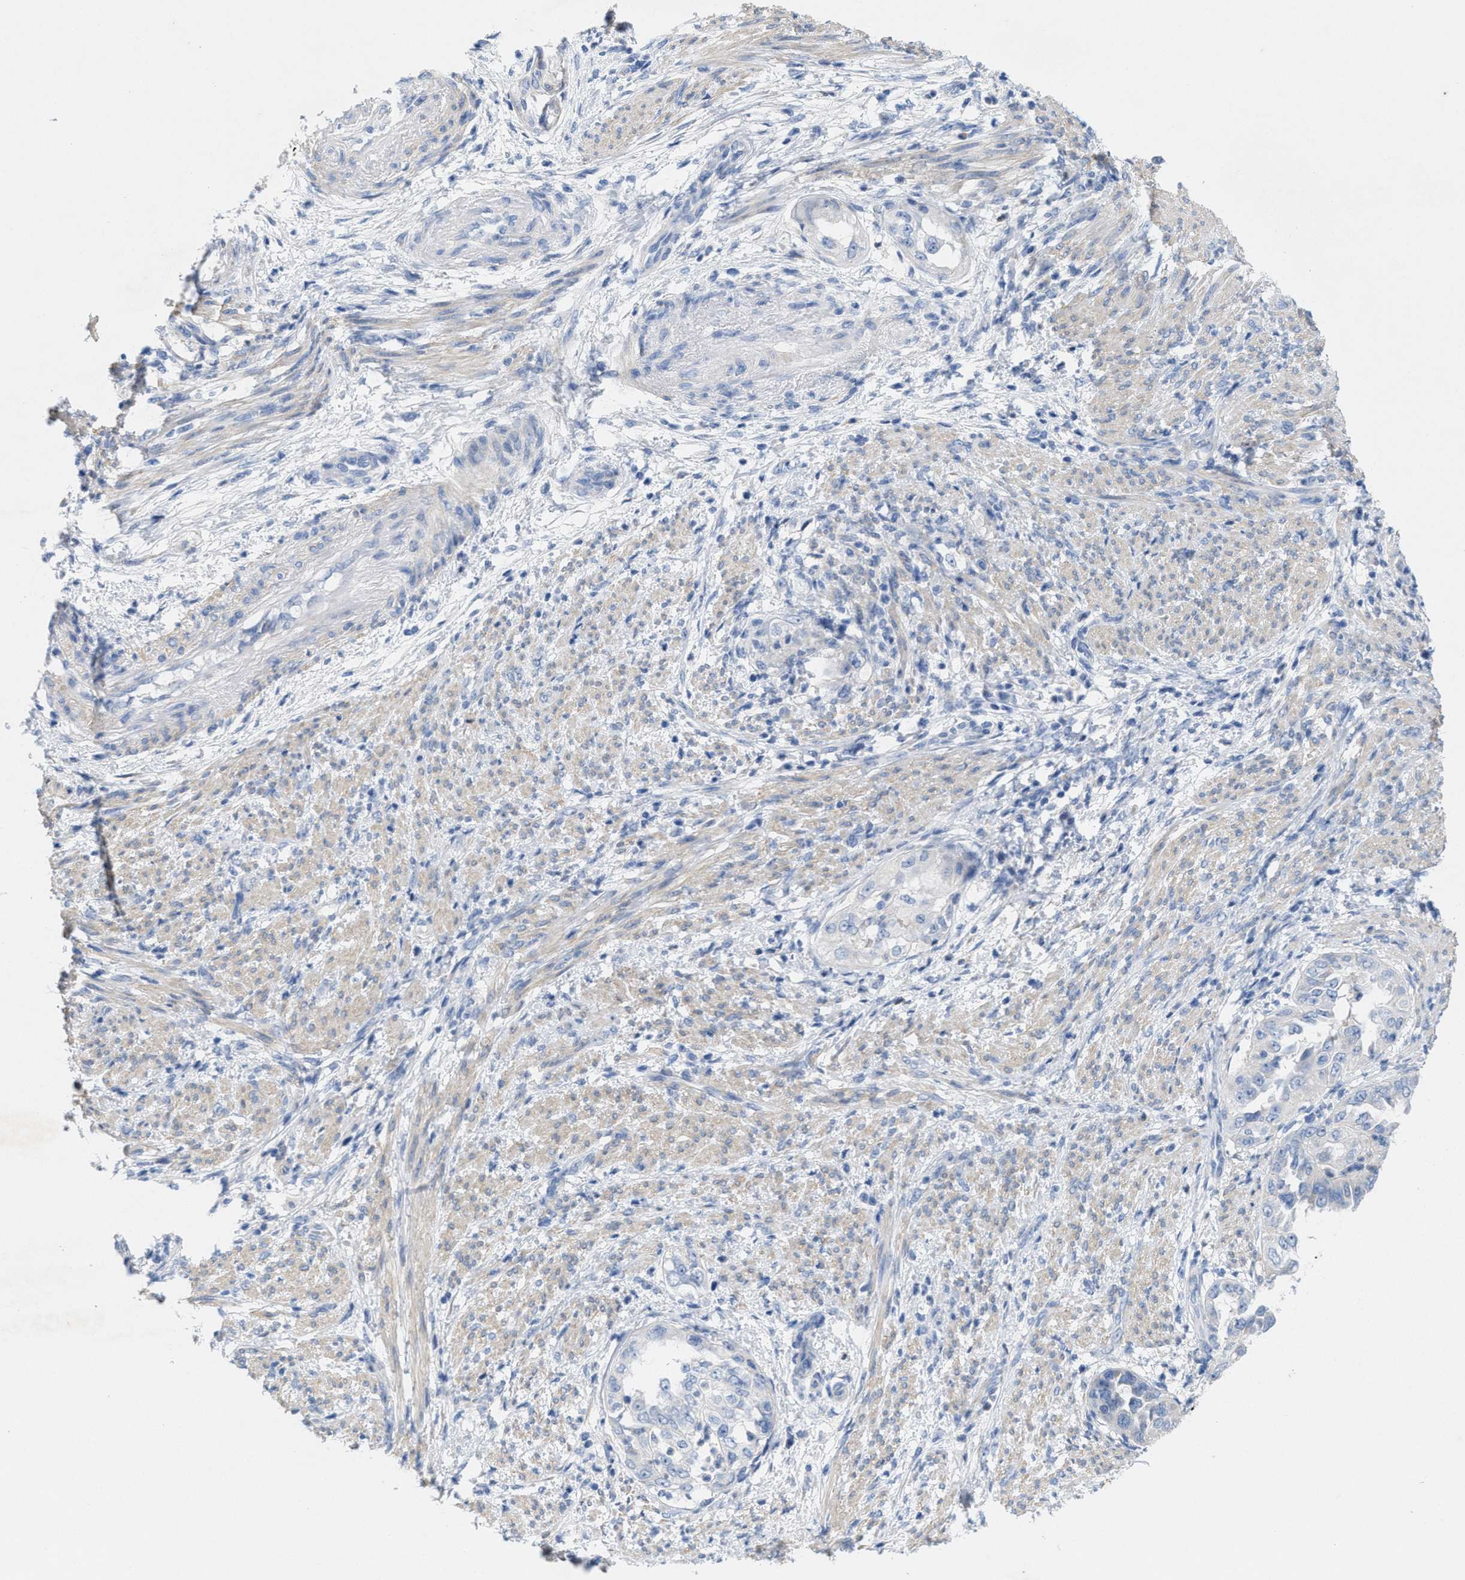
{"staining": {"intensity": "negative", "quantity": "none", "location": "none"}, "tissue": "endometrial cancer", "cell_type": "Tumor cells", "image_type": "cancer", "snomed": [{"axis": "morphology", "description": "Adenocarcinoma, NOS"}, {"axis": "topography", "description": "Endometrium"}], "caption": "Tumor cells show no significant expression in adenocarcinoma (endometrial). Nuclei are stained in blue.", "gene": "CPA2", "patient": {"sex": "female", "age": 85}}